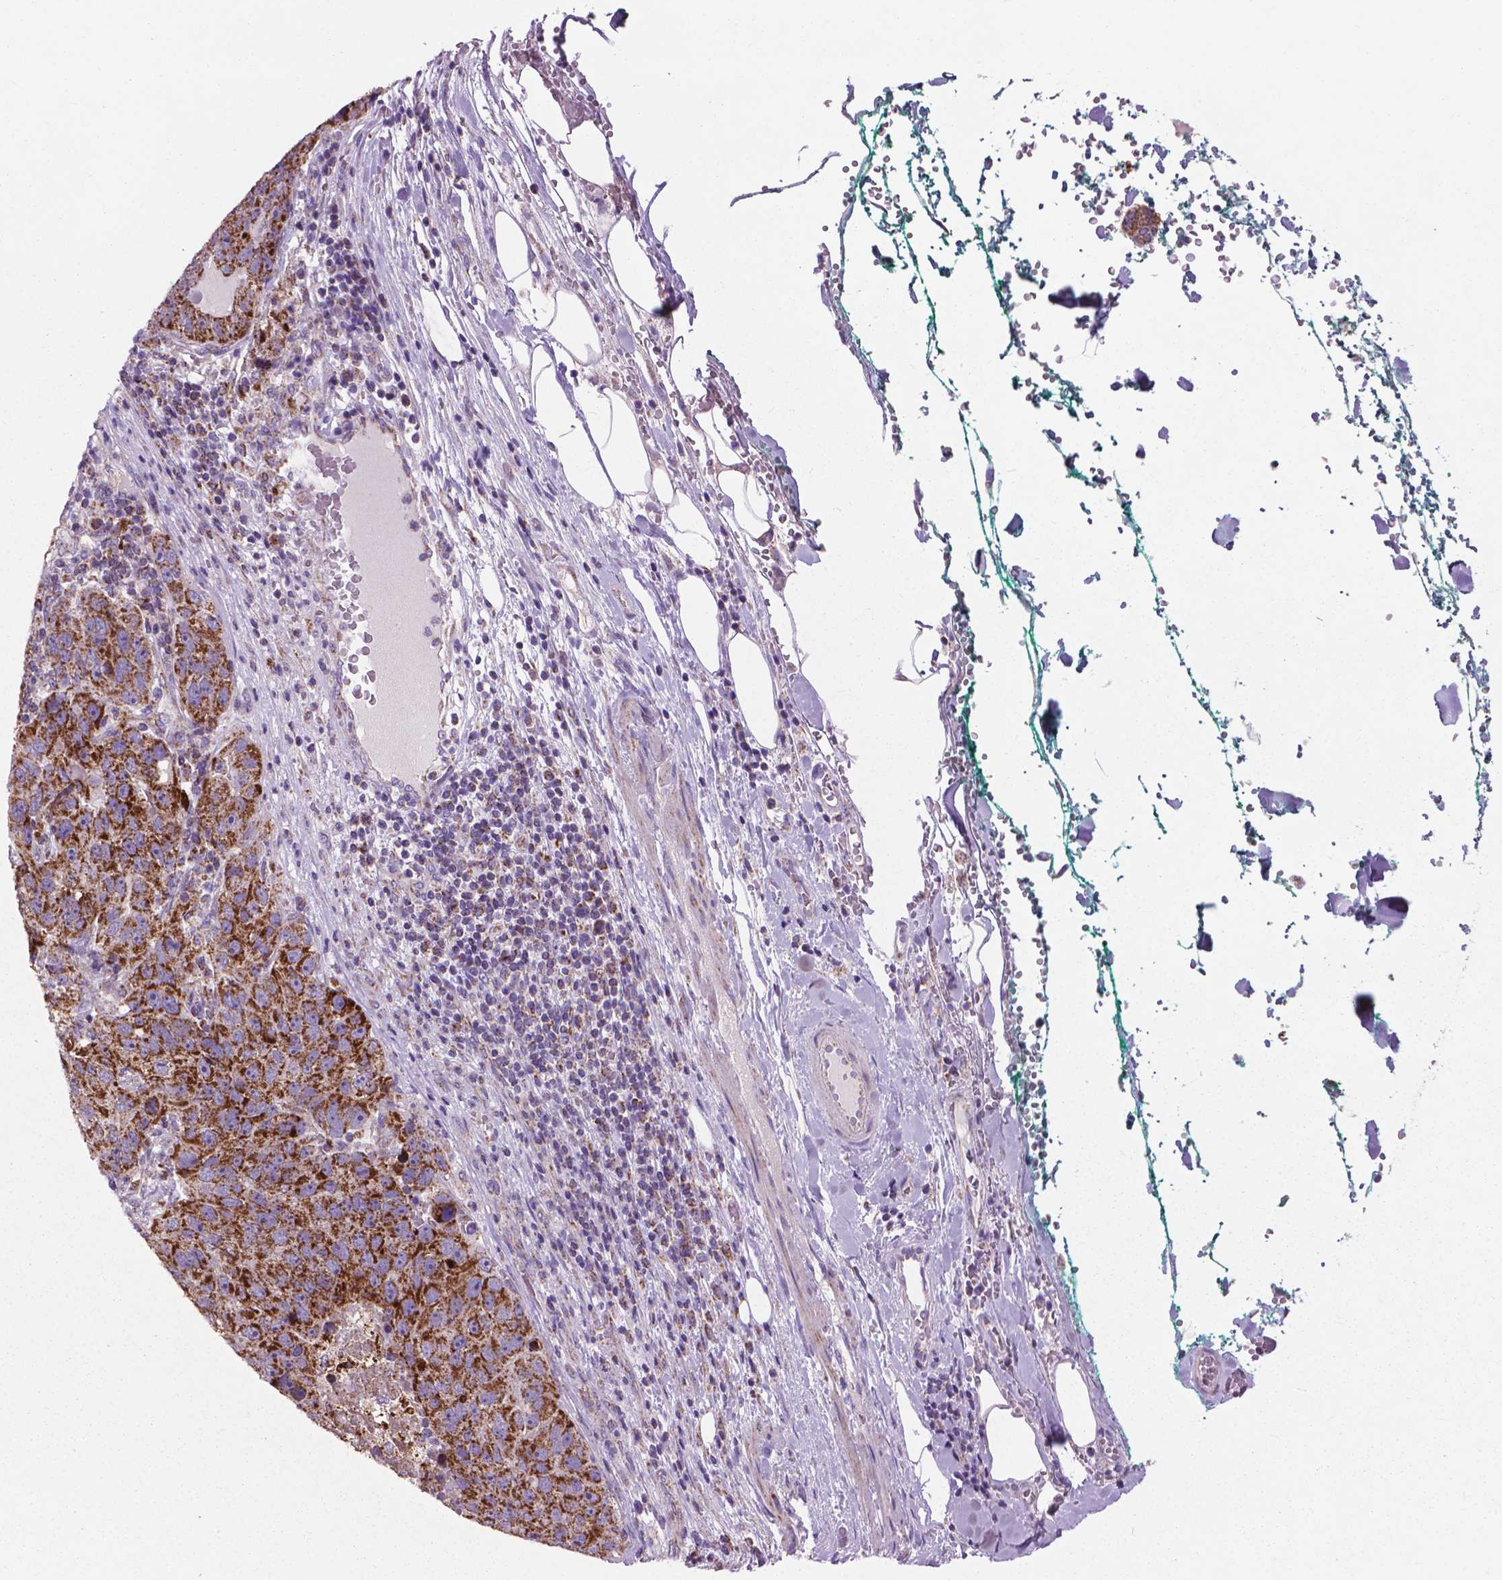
{"staining": {"intensity": "strong", "quantity": ">75%", "location": "cytoplasmic/membranous"}, "tissue": "pancreatic cancer", "cell_type": "Tumor cells", "image_type": "cancer", "snomed": [{"axis": "morphology", "description": "Adenocarcinoma, NOS"}, {"axis": "topography", "description": "Pancreas"}], "caption": "Strong cytoplasmic/membranous positivity for a protein is identified in about >75% of tumor cells of pancreatic adenocarcinoma using immunohistochemistry.", "gene": "VDAC1", "patient": {"sex": "female", "age": 61}}